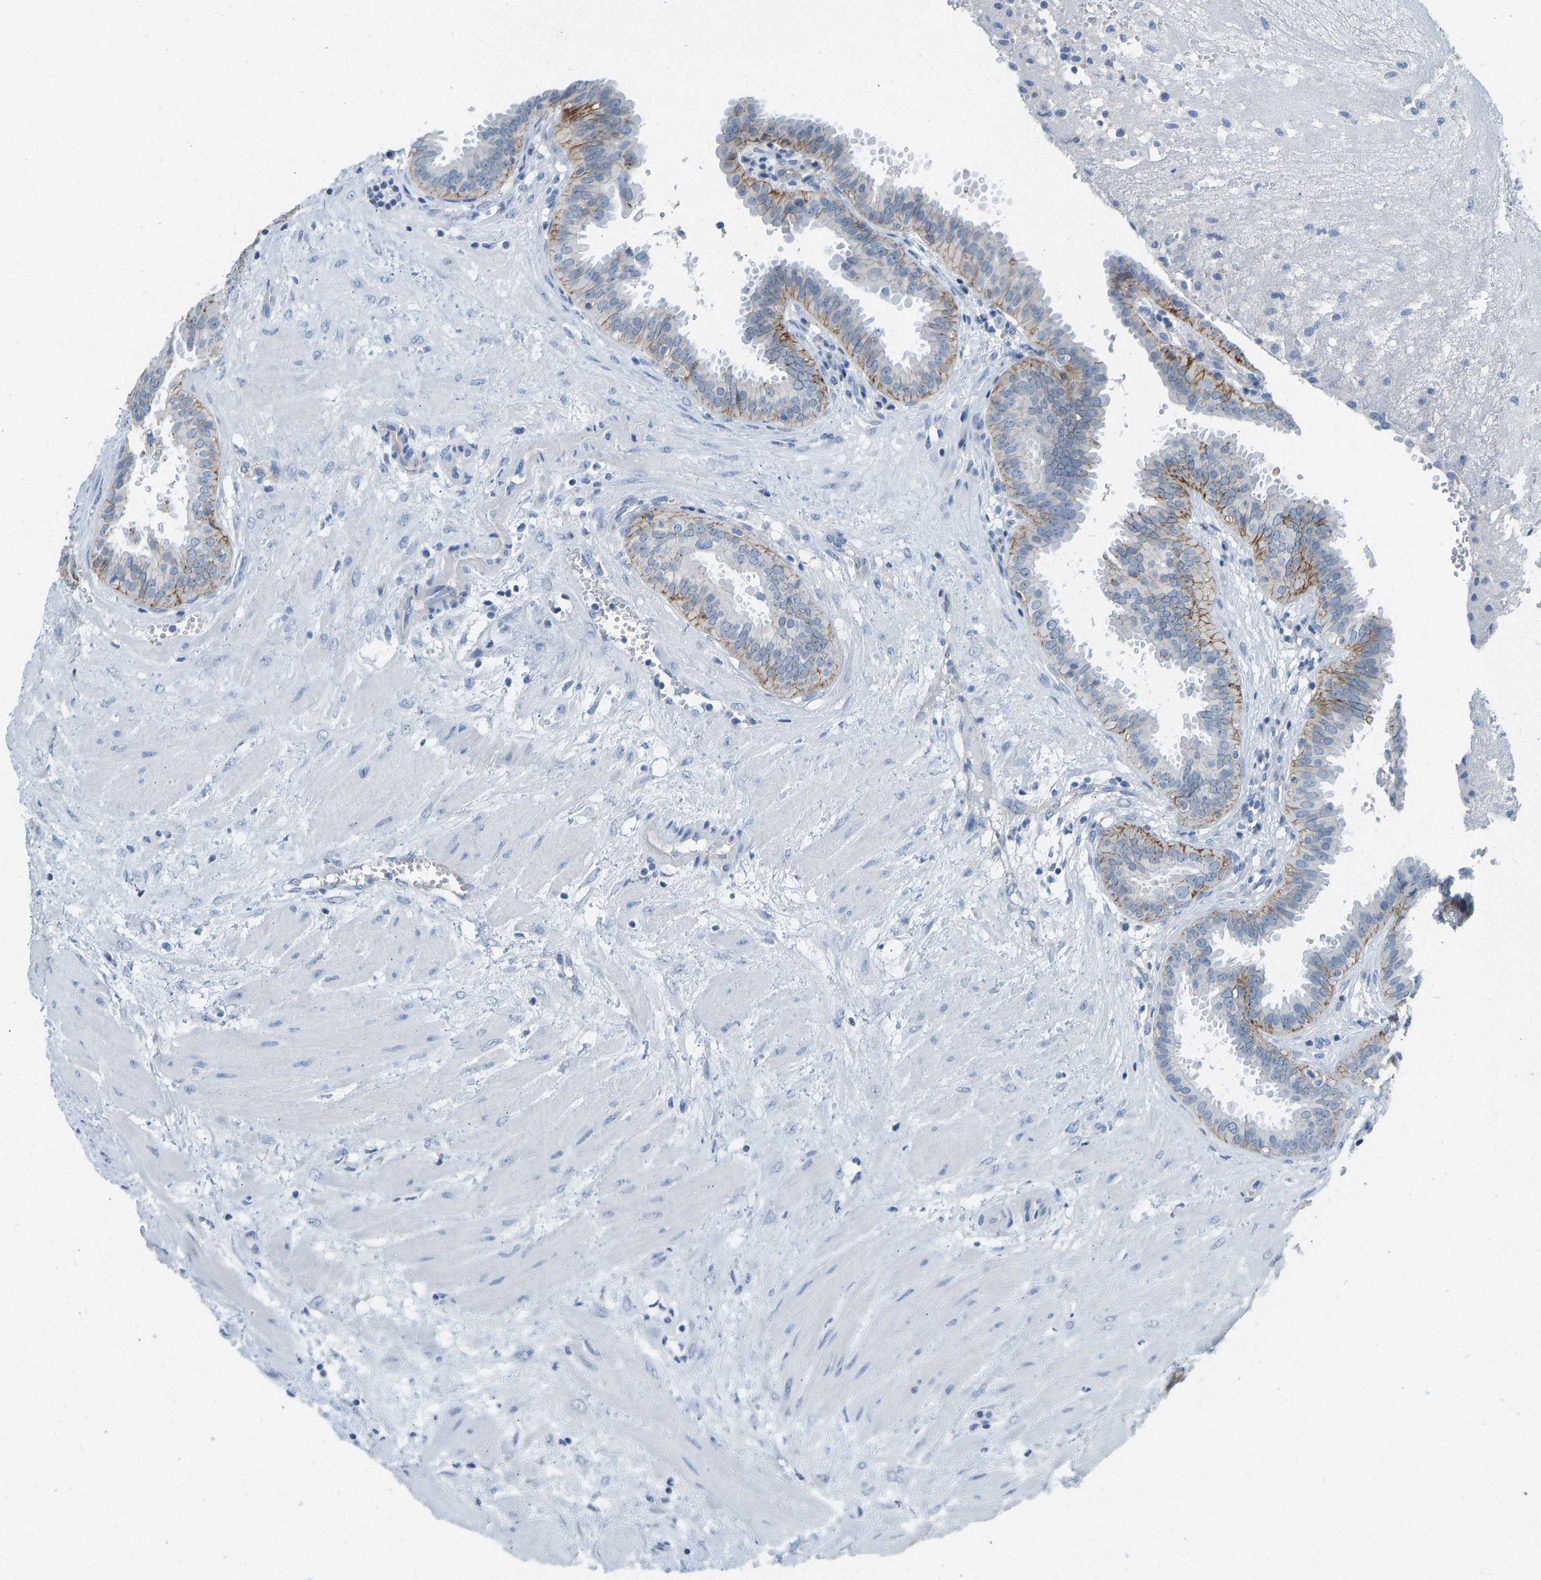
{"staining": {"intensity": "moderate", "quantity": "<25%", "location": "cytoplasmic/membranous"}, "tissue": "fallopian tube", "cell_type": "Glandular cells", "image_type": "normal", "snomed": [{"axis": "morphology", "description": "Normal tissue, NOS"}, {"axis": "topography", "description": "Fallopian tube"}, {"axis": "topography", "description": "Placenta"}], "caption": "Immunohistochemistry (IHC) of benign human fallopian tube shows low levels of moderate cytoplasmic/membranous positivity in approximately <25% of glandular cells.", "gene": "ATP1A1", "patient": {"sex": "female", "age": 32}}